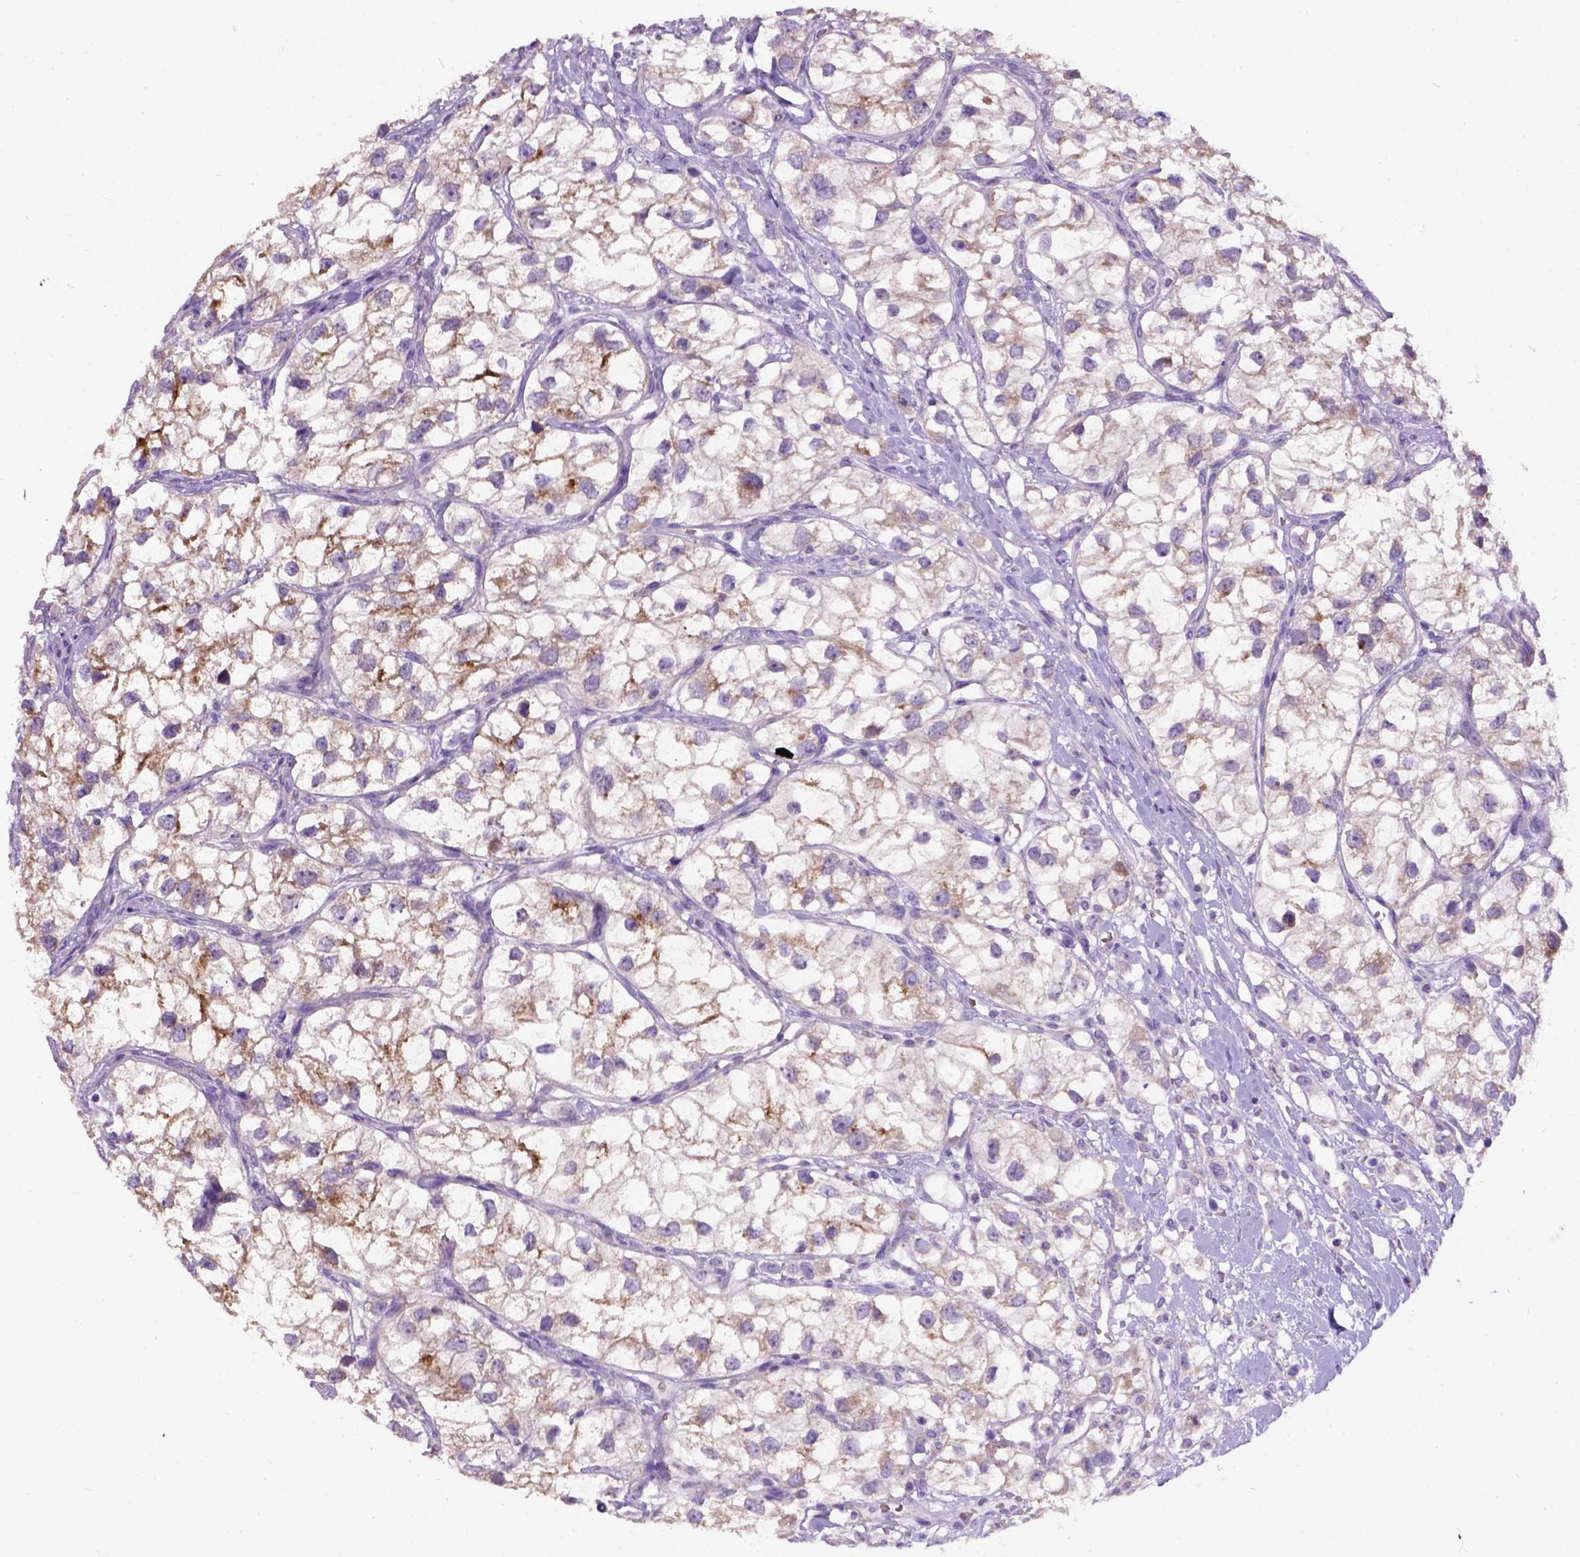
{"staining": {"intensity": "moderate", "quantity": ">75%", "location": "cytoplasmic/membranous"}, "tissue": "renal cancer", "cell_type": "Tumor cells", "image_type": "cancer", "snomed": [{"axis": "morphology", "description": "Adenocarcinoma, NOS"}, {"axis": "topography", "description": "Kidney"}], "caption": "There is medium levels of moderate cytoplasmic/membranous expression in tumor cells of renal adenocarcinoma, as demonstrated by immunohistochemical staining (brown color).", "gene": "L2HGDH", "patient": {"sex": "male", "age": 59}}